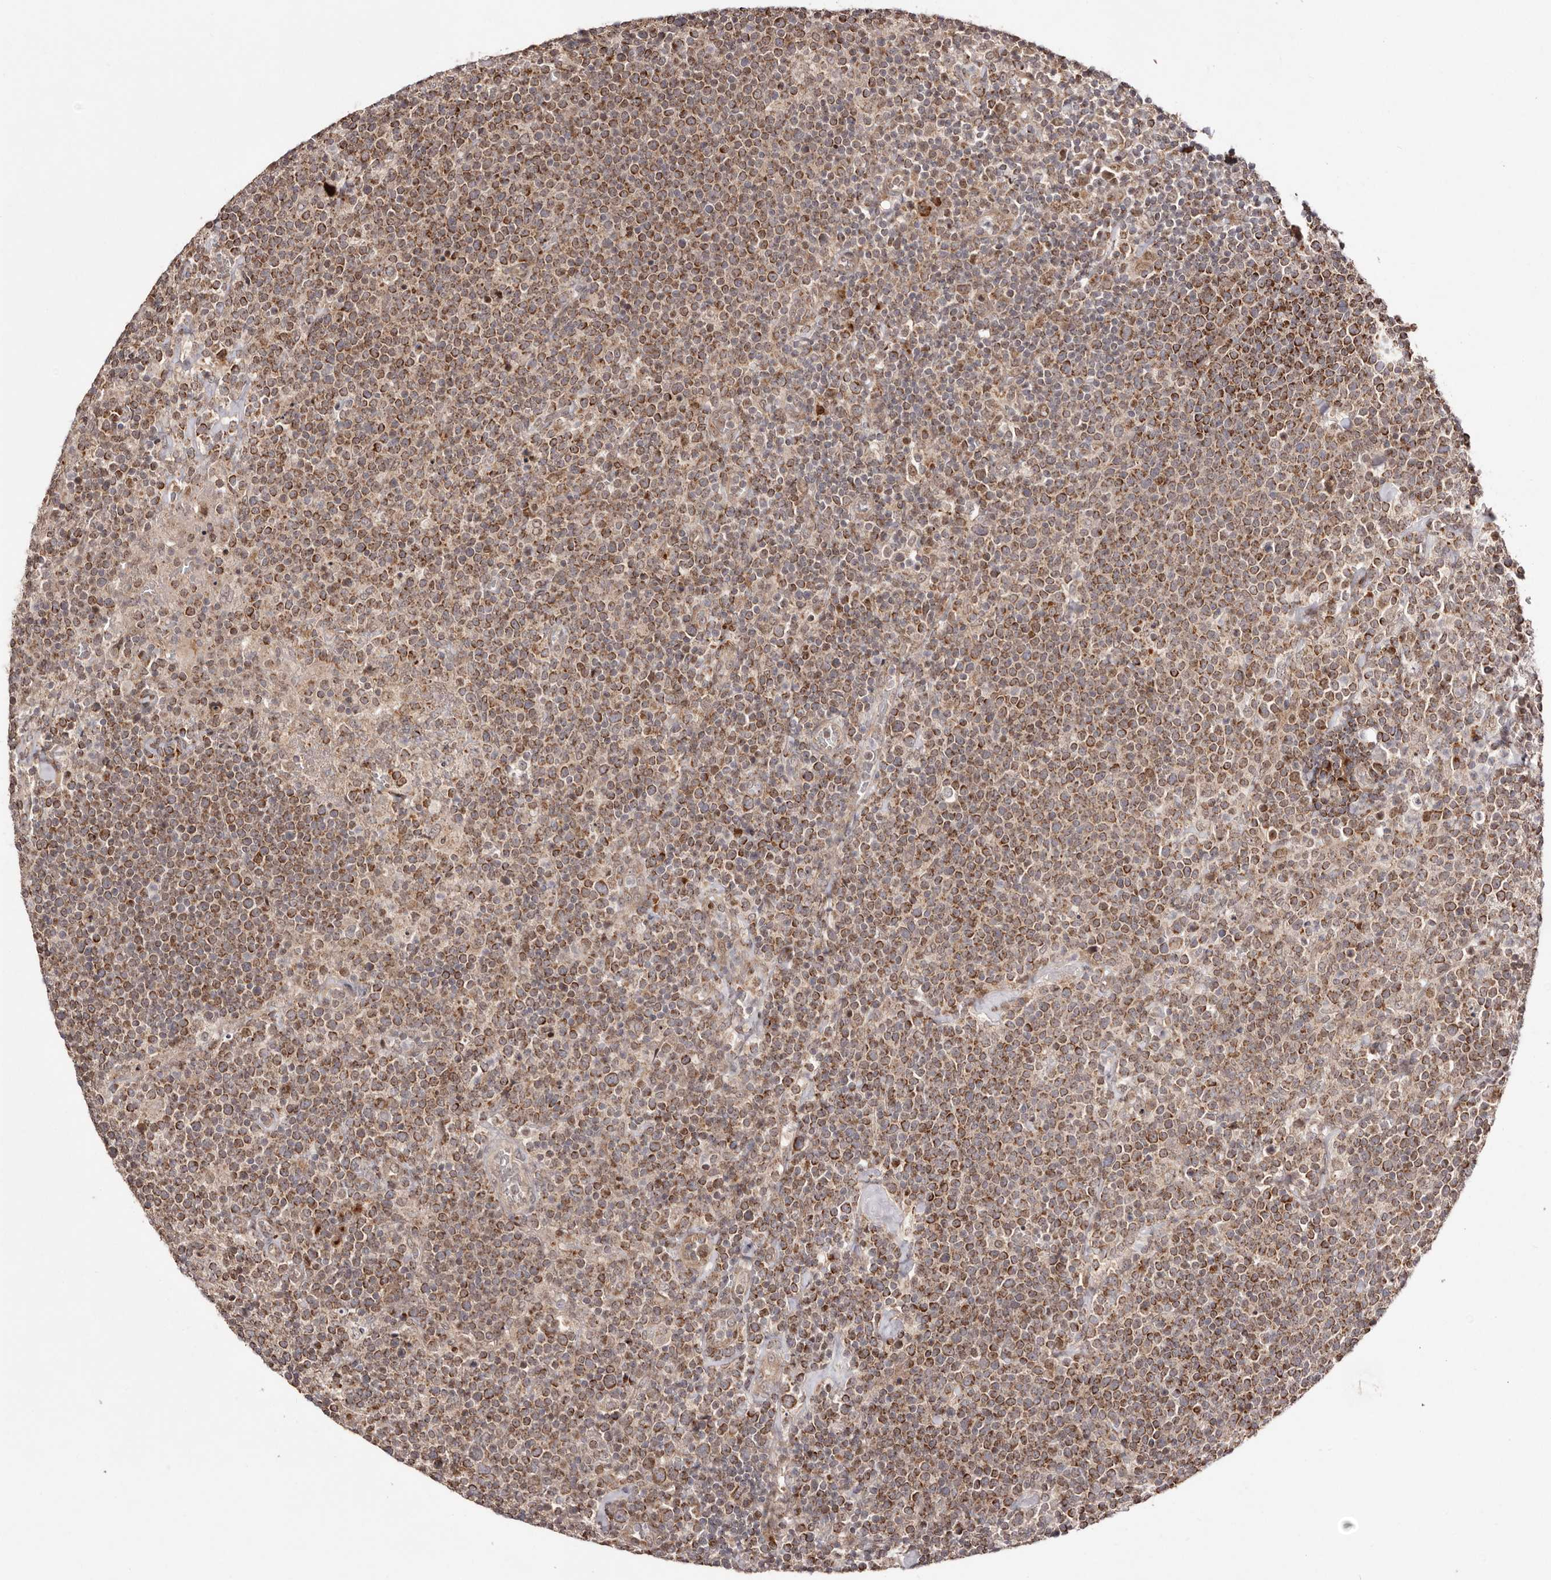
{"staining": {"intensity": "moderate", "quantity": ">75%", "location": "cytoplasmic/membranous"}, "tissue": "lymphoma", "cell_type": "Tumor cells", "image_type": "cancer", "snomed": [{"axis": "morphology", "description": "Malignant lymphoma, non-Hodgkin's type, High grade"}, {"axis": "topography", "description": "Lymph node"}], "caption": "Human lymphoma stained with a protein marker exhibits moderate staining in tumor cells.", "gene": "EGR3", "patient": {"sex": "male", "age": 61}}